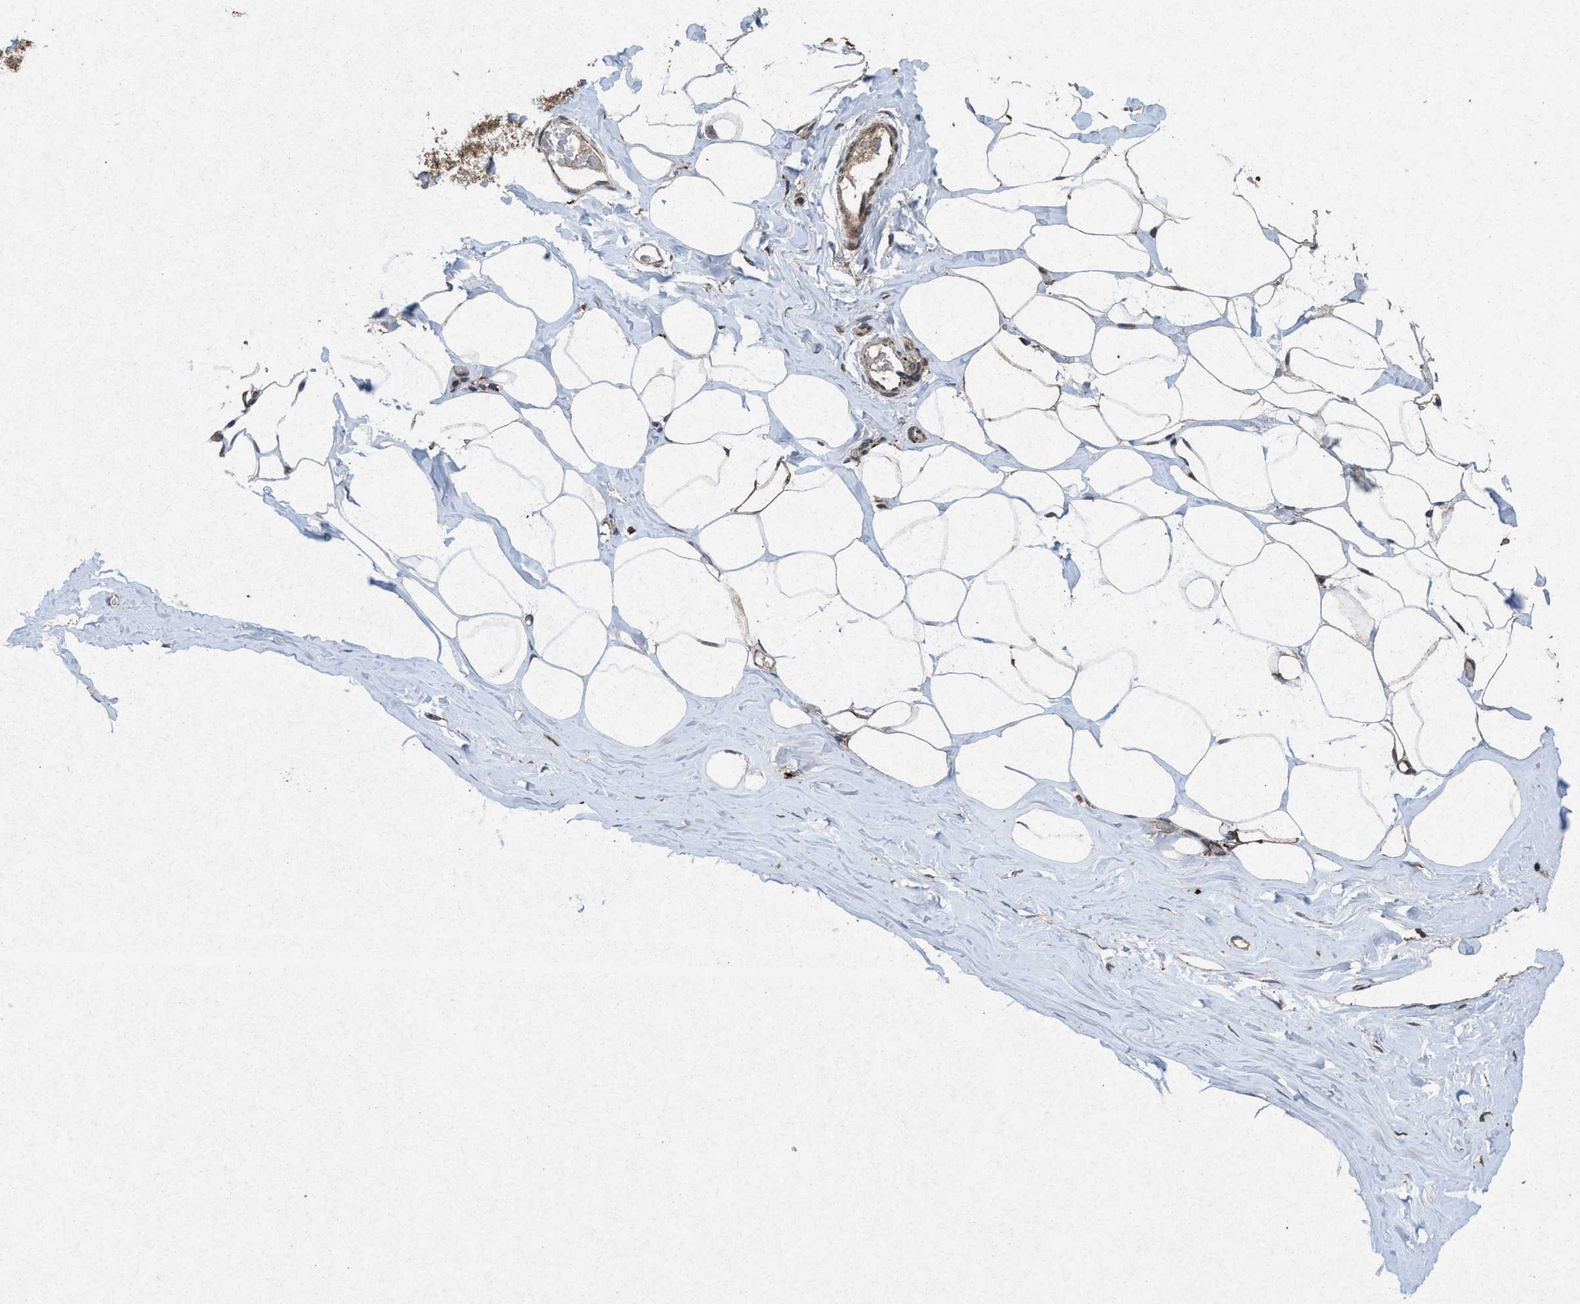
{"staining": {"intensity": "moderate", "quantity": ">75%", "location": "cytoplasmic/membranous"}, "tissue": "adipose tissue", "cell_type": "Adipocytes", "image_type": "normal", "snomed": [{"axis": "morphology", "description": "Normal tissue, NOS"}, {"axis": "morphology", "description": "Fibrosis, NOS"}, {"axis": "topography", "description": "Breast"}, {"axis": "topography", "description": "Adipose tissue"}], "caption": "IHC photomicrograph of benign adipose tissue stained for a protein (brown), which reveals medium levels of moderate cytoplasmic/membranous staining in about >75% of adipocytes.", "gene": "MSI2", "patient": {"sex": "female", "age": 39}}